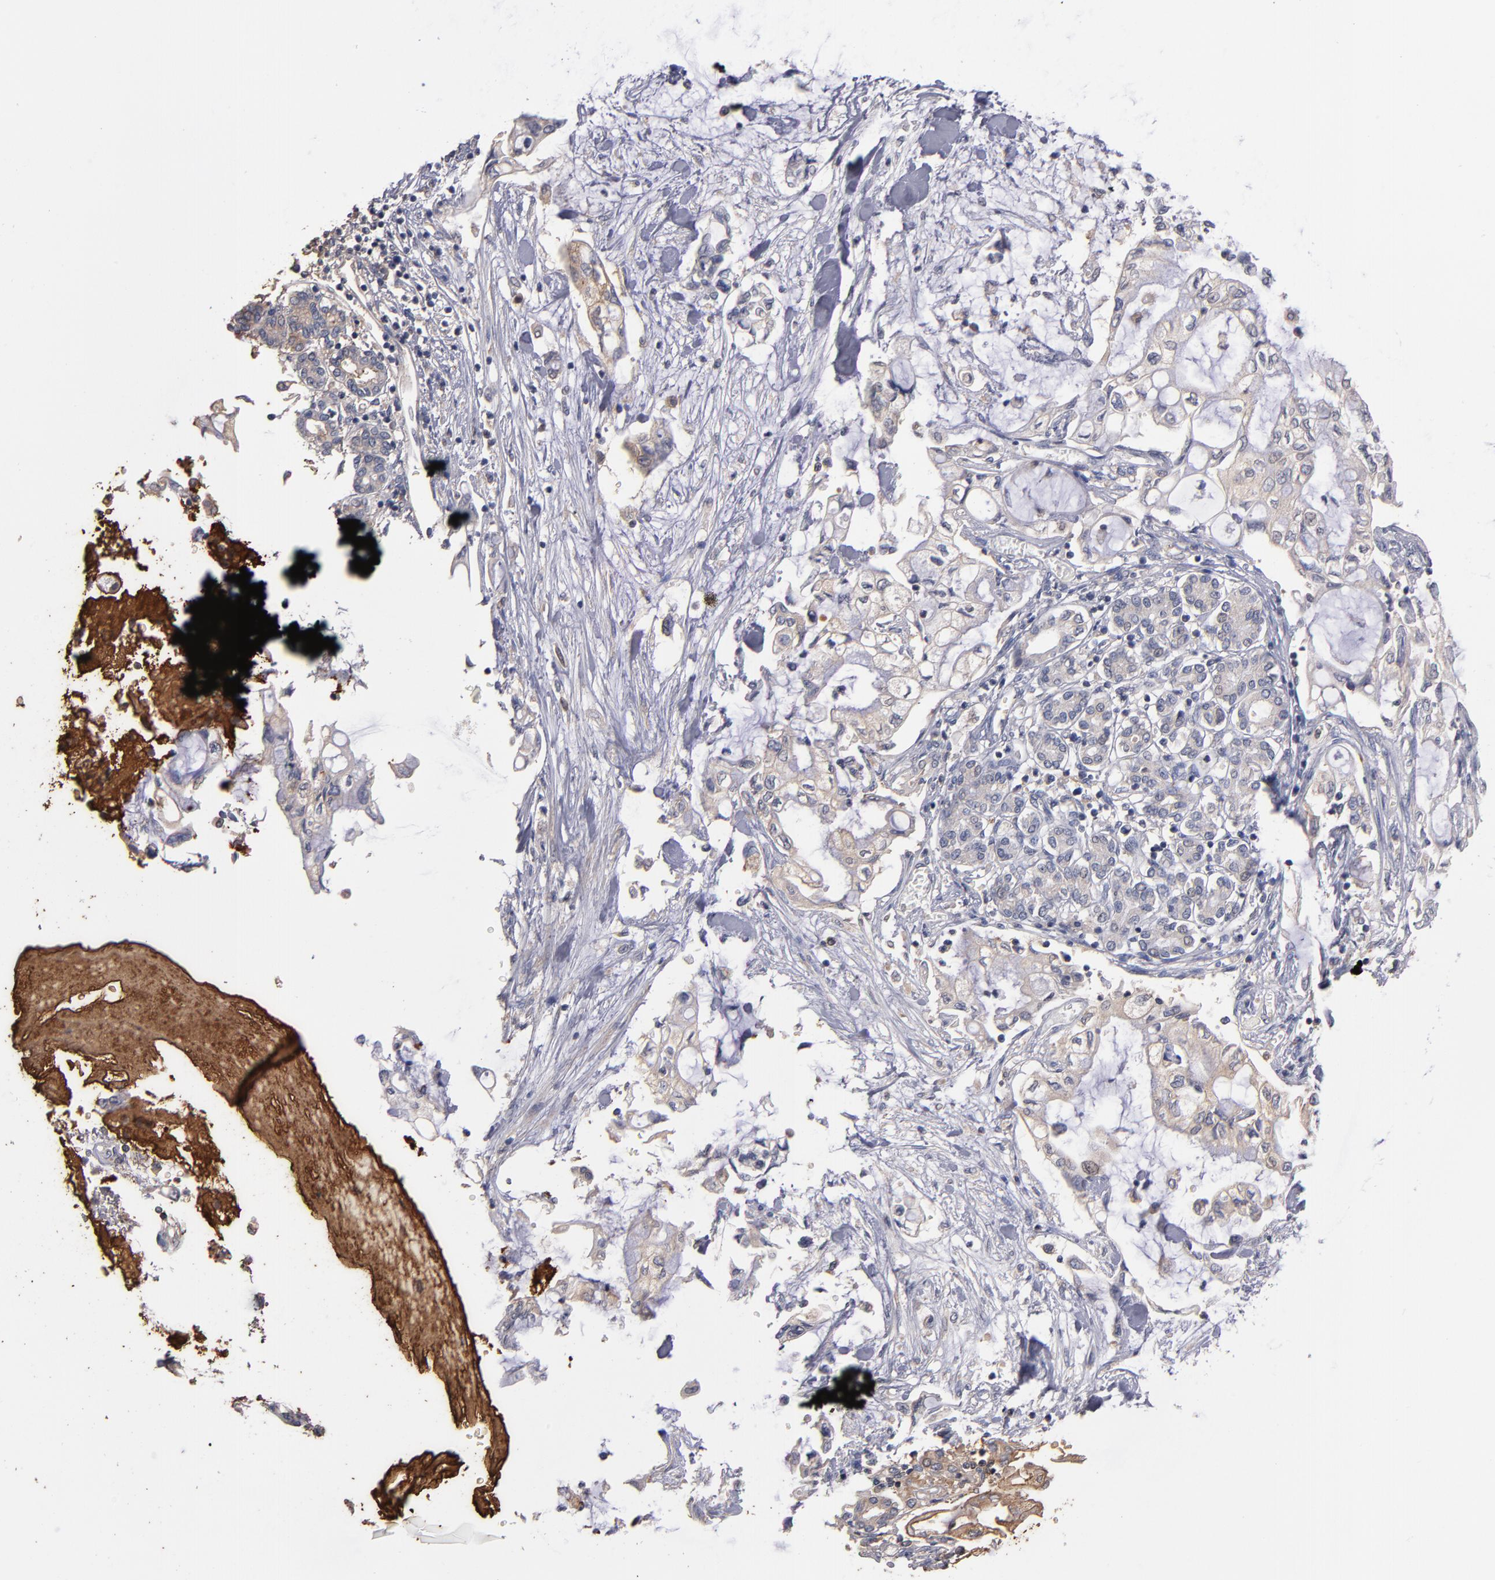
{"staining": {"intensity": "weak", "quantity": "25%-75%", "location": "cytoplasmic/membranous"}, "tissue": "pancreatic cancer", "cell_type": "Tumor cells", "image_type": "cancer", "snomed": [{"axis": "morphology", "description": "Adenocarcinoma, NOS"}, {"axis": "topography", "description": "Pancreas"}], "caption": "A brown stain shows weak cytoplasmic/membranous staining of a protein in human adenocarcinoma (pancreatic) tumor cells.", "gene": "DACT1", "patient": {"sex": "female", "age": 70}}